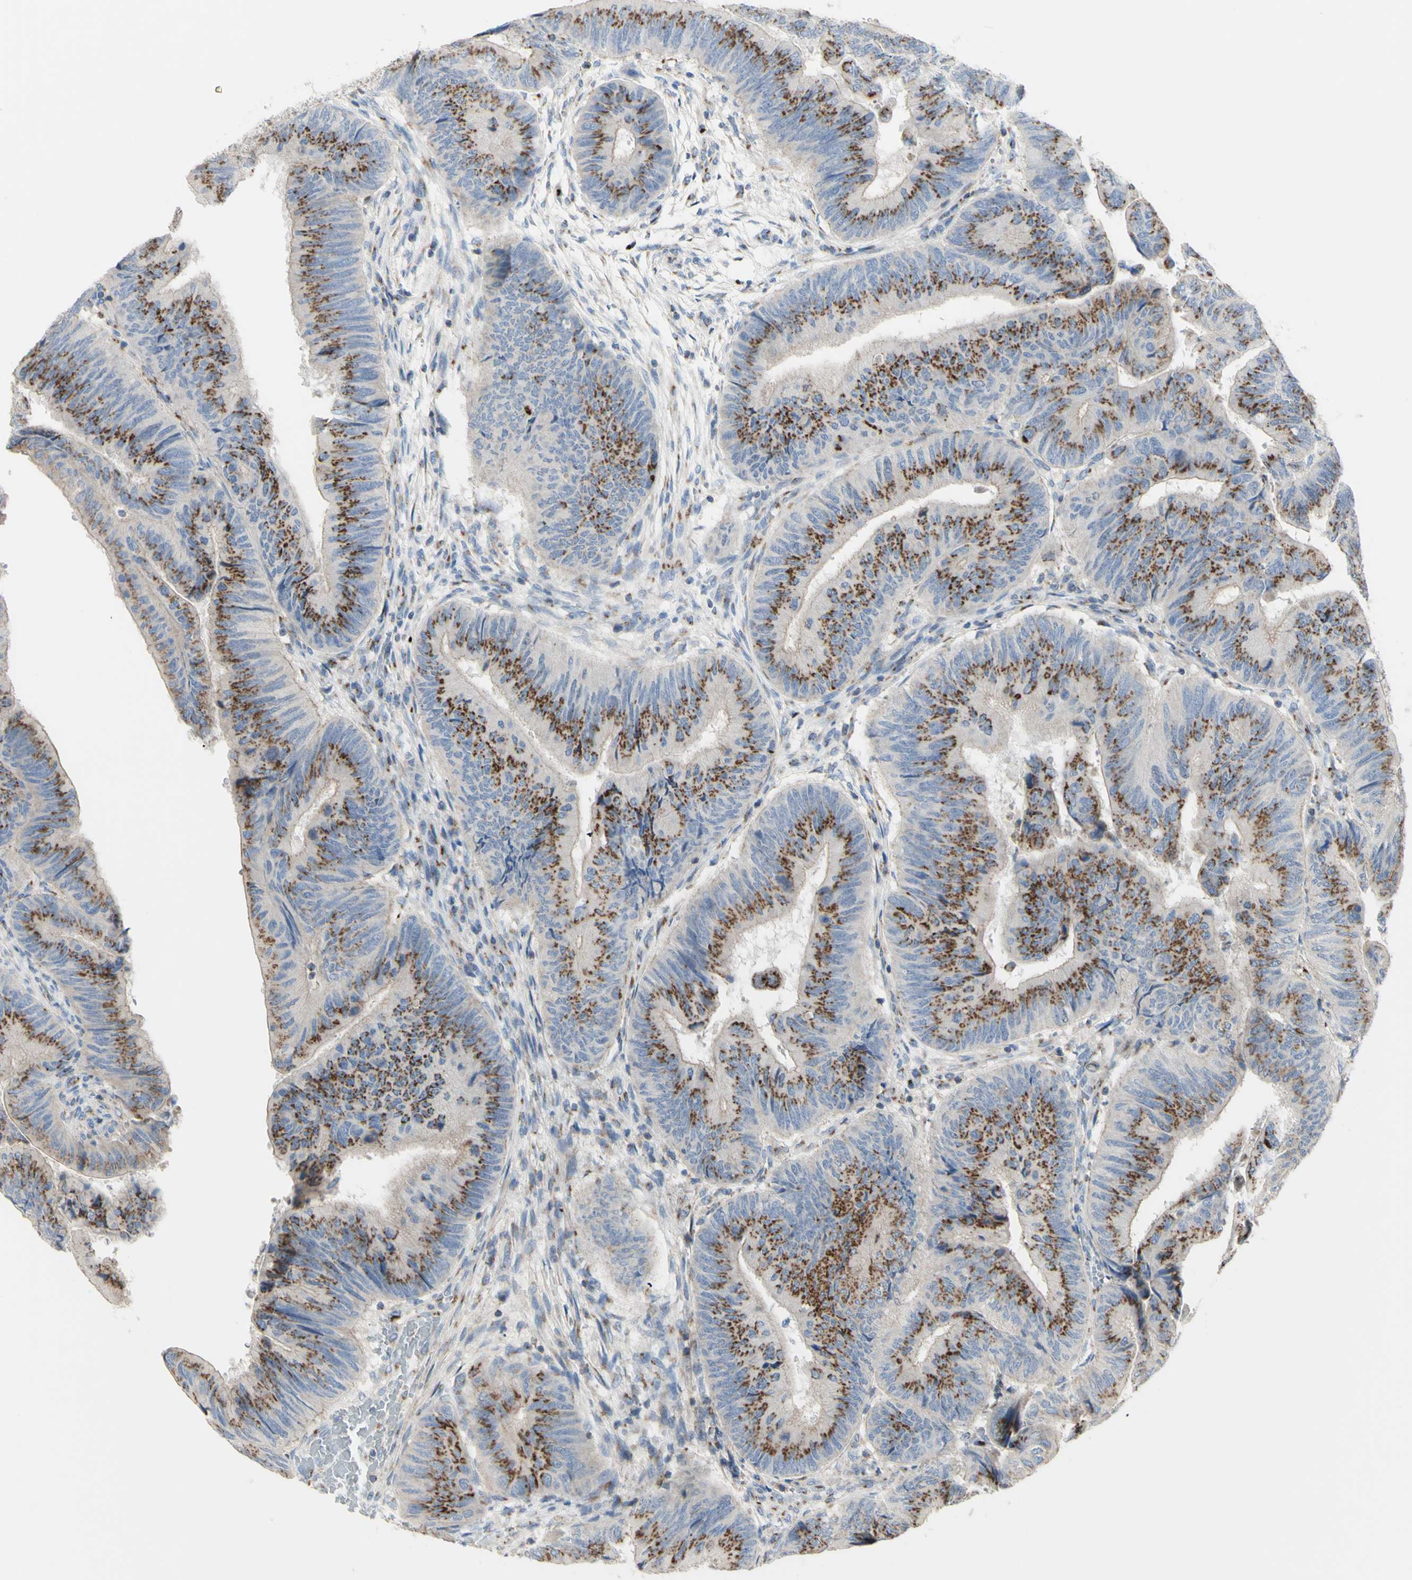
{"staining": {"intensity": "moderate", "quantity": ">75%", "location": "cytoplasmic/membranous"}, "tissue": "colorectal cancer", "cell_type": "Tumor cells", "image_type": "cancer", "snomed": [{"axis": "morphology", "description": "Normal tissue, NOS"}, {"axis": "morphology", "description": "Adenocarcinoma, NOS"}, {"axis": "topography", "description": "Rectum"}, {"axis": "topography", "description": "Peripheral nerve tissue"}], "caption": "The histopathology image demonstrates staining of colorectal adenocarcinoma, revealing moderate cytoplasmic/membranous protein positivity (brown color) within tumor cells. (brown staining indicates protein expression, while blue staining denotes nuclei).", "gene": "B4GALT3", "patient": {"sex": "male", "age": 92}}